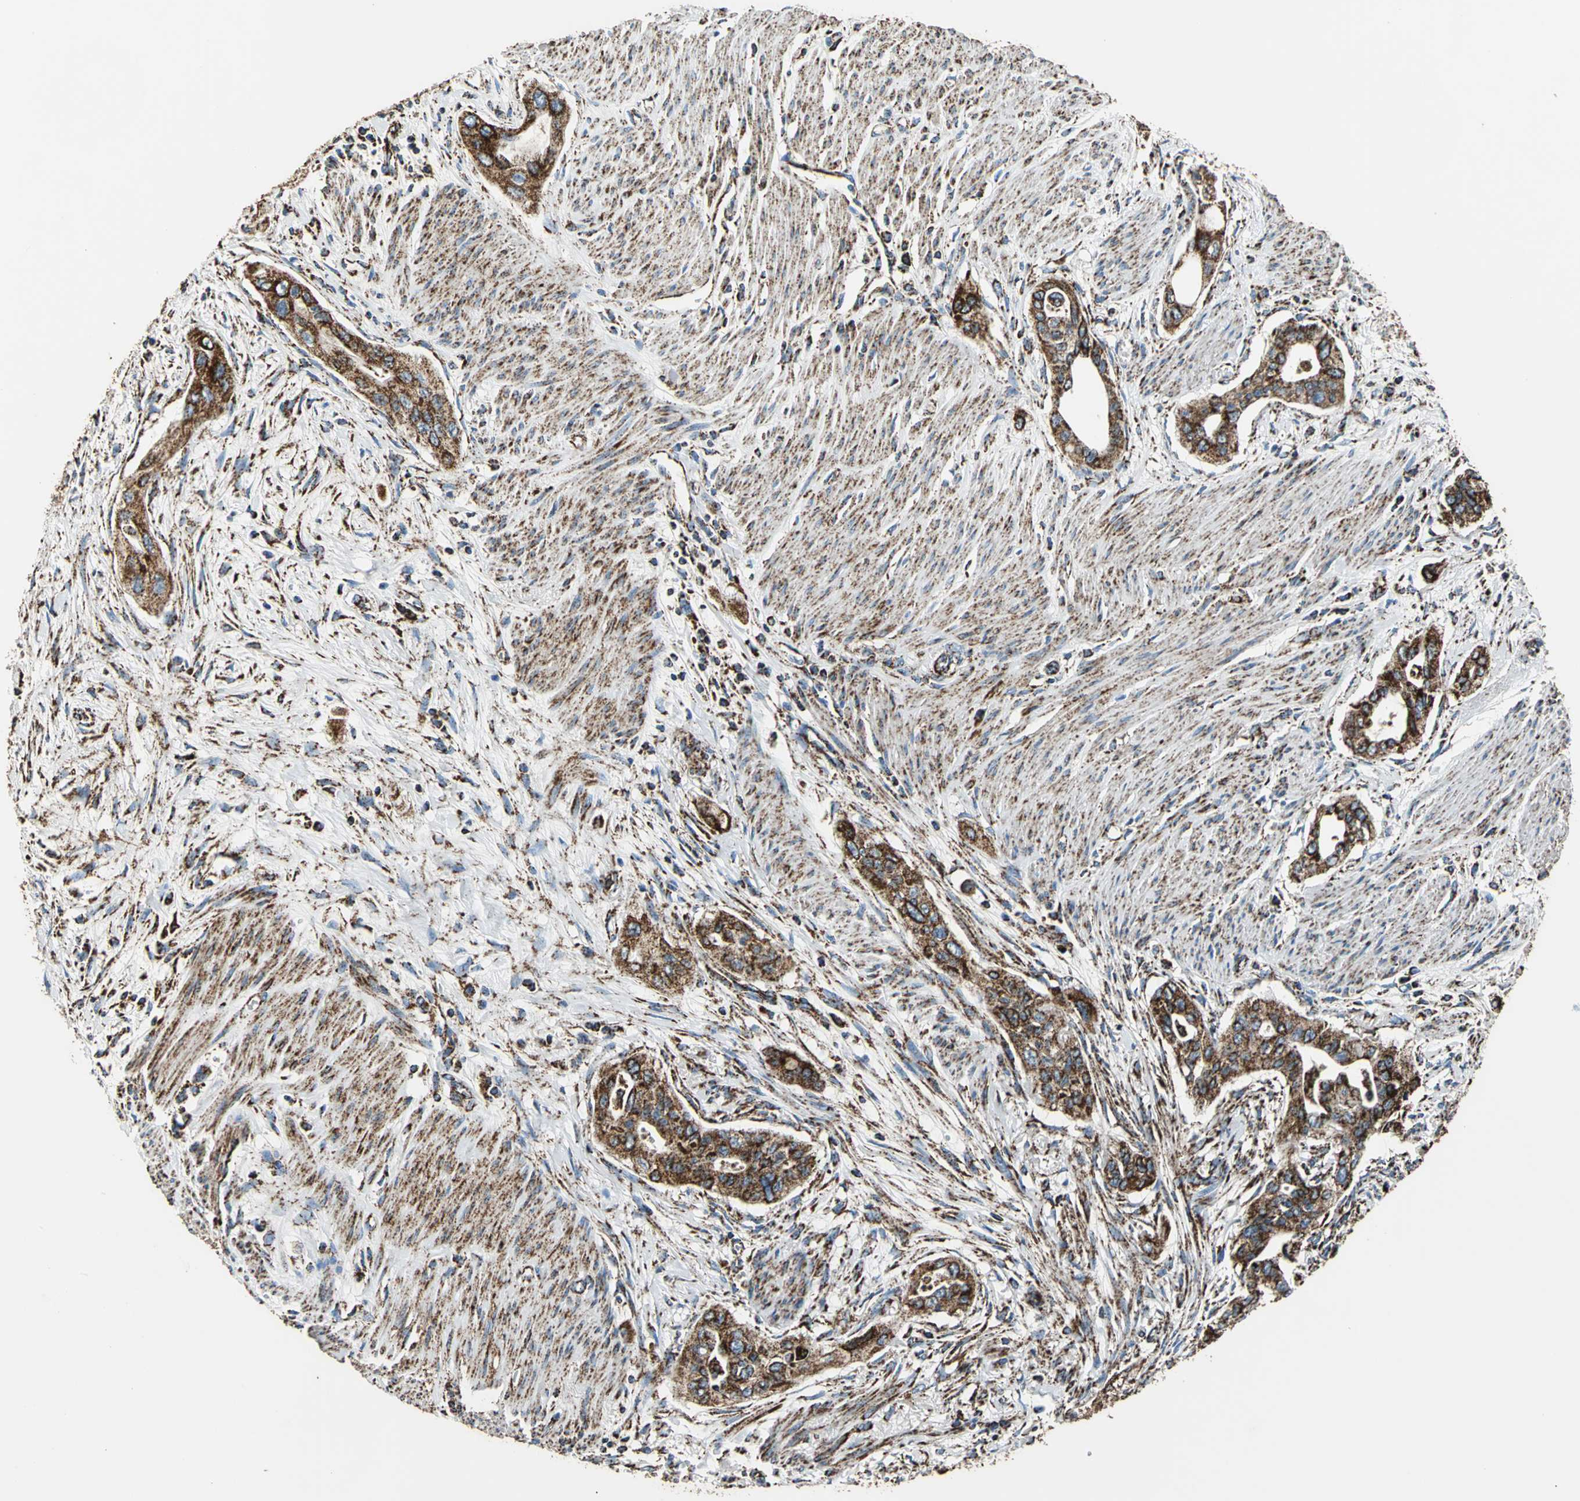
{"staining": {"intensity": "strong", "quantity": ">75%", "location": "cytoplasmic/membranous"}, "tissue": "pancreatic cancer", "cell_type": "Tumor cells", "image_type": "cancer", "snomed": [{"axis": "morphology", "description": "Adenocarcinoma, NOS"}, {"axis": "topography", "description": "Pancreas"}], "caption": "A photomicrograph of human pancreatic cancer (adenocarcinoma) stained for a protein shows strong cytoplasmic/membranous brown staining in tumor cells.", "gene": "ECH1", "patient": {"sex": "male", "age": 77}}